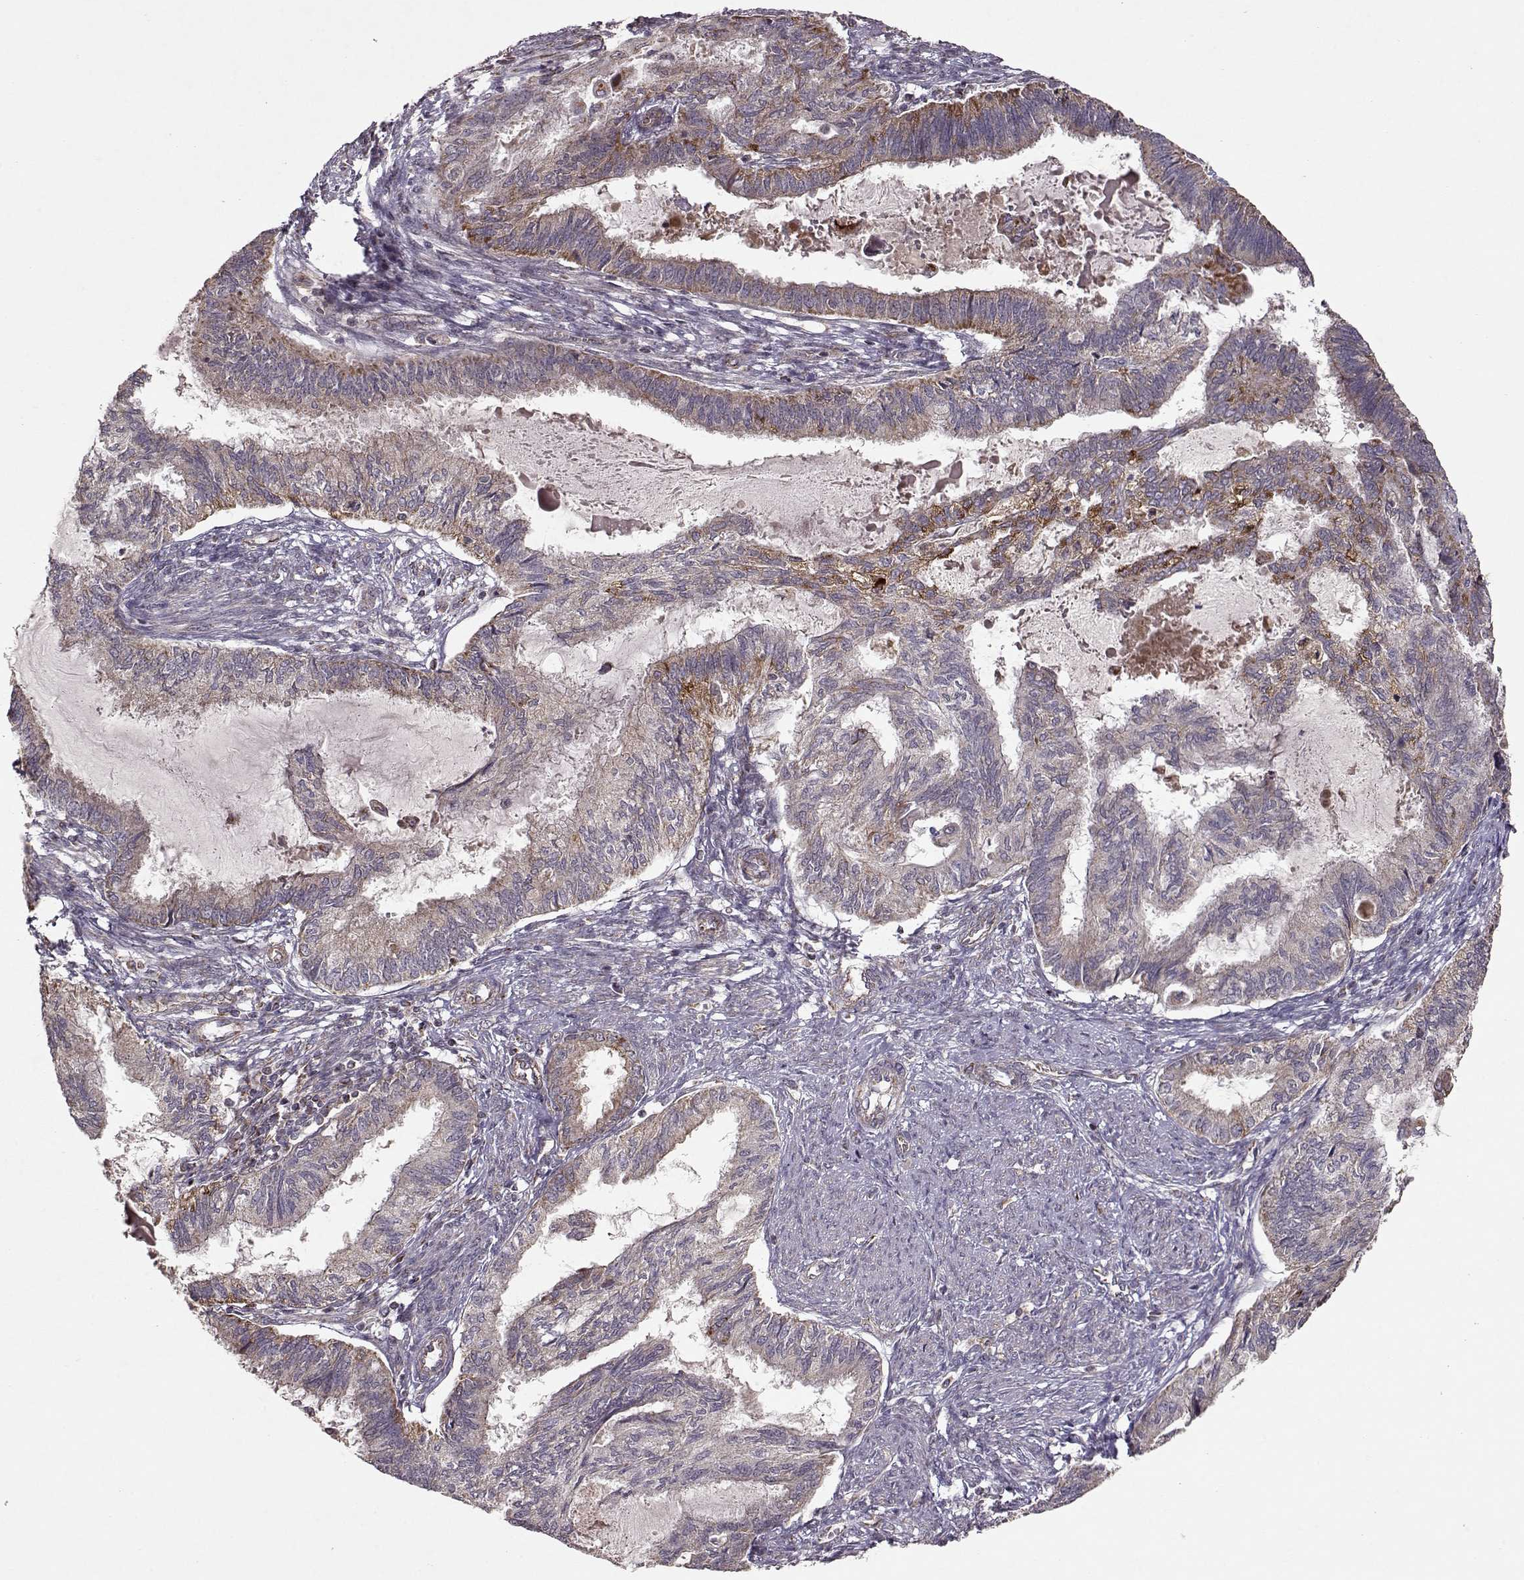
{"staining": {"intensity": "moderate", "quantity": "25%-75%", "location": "cytoplasmic/membranous"}, "tissue": "endometrial cancer", "cell_type": "Tumor cells", "image_type": "cancer", "snomed": [{"axis": "morphology", "description": "Adenocarcinoma, NOS"}, {"axis": "topography", "description": "Endometrium"}], "caption": "This is a histology image of IHC staining of endometrial cancer, which shows moderate staining in the cytoplasmic/membranous of tumor cells.", "gene": "CMTM3", "patient": {"sex": "female", "age": 86}}